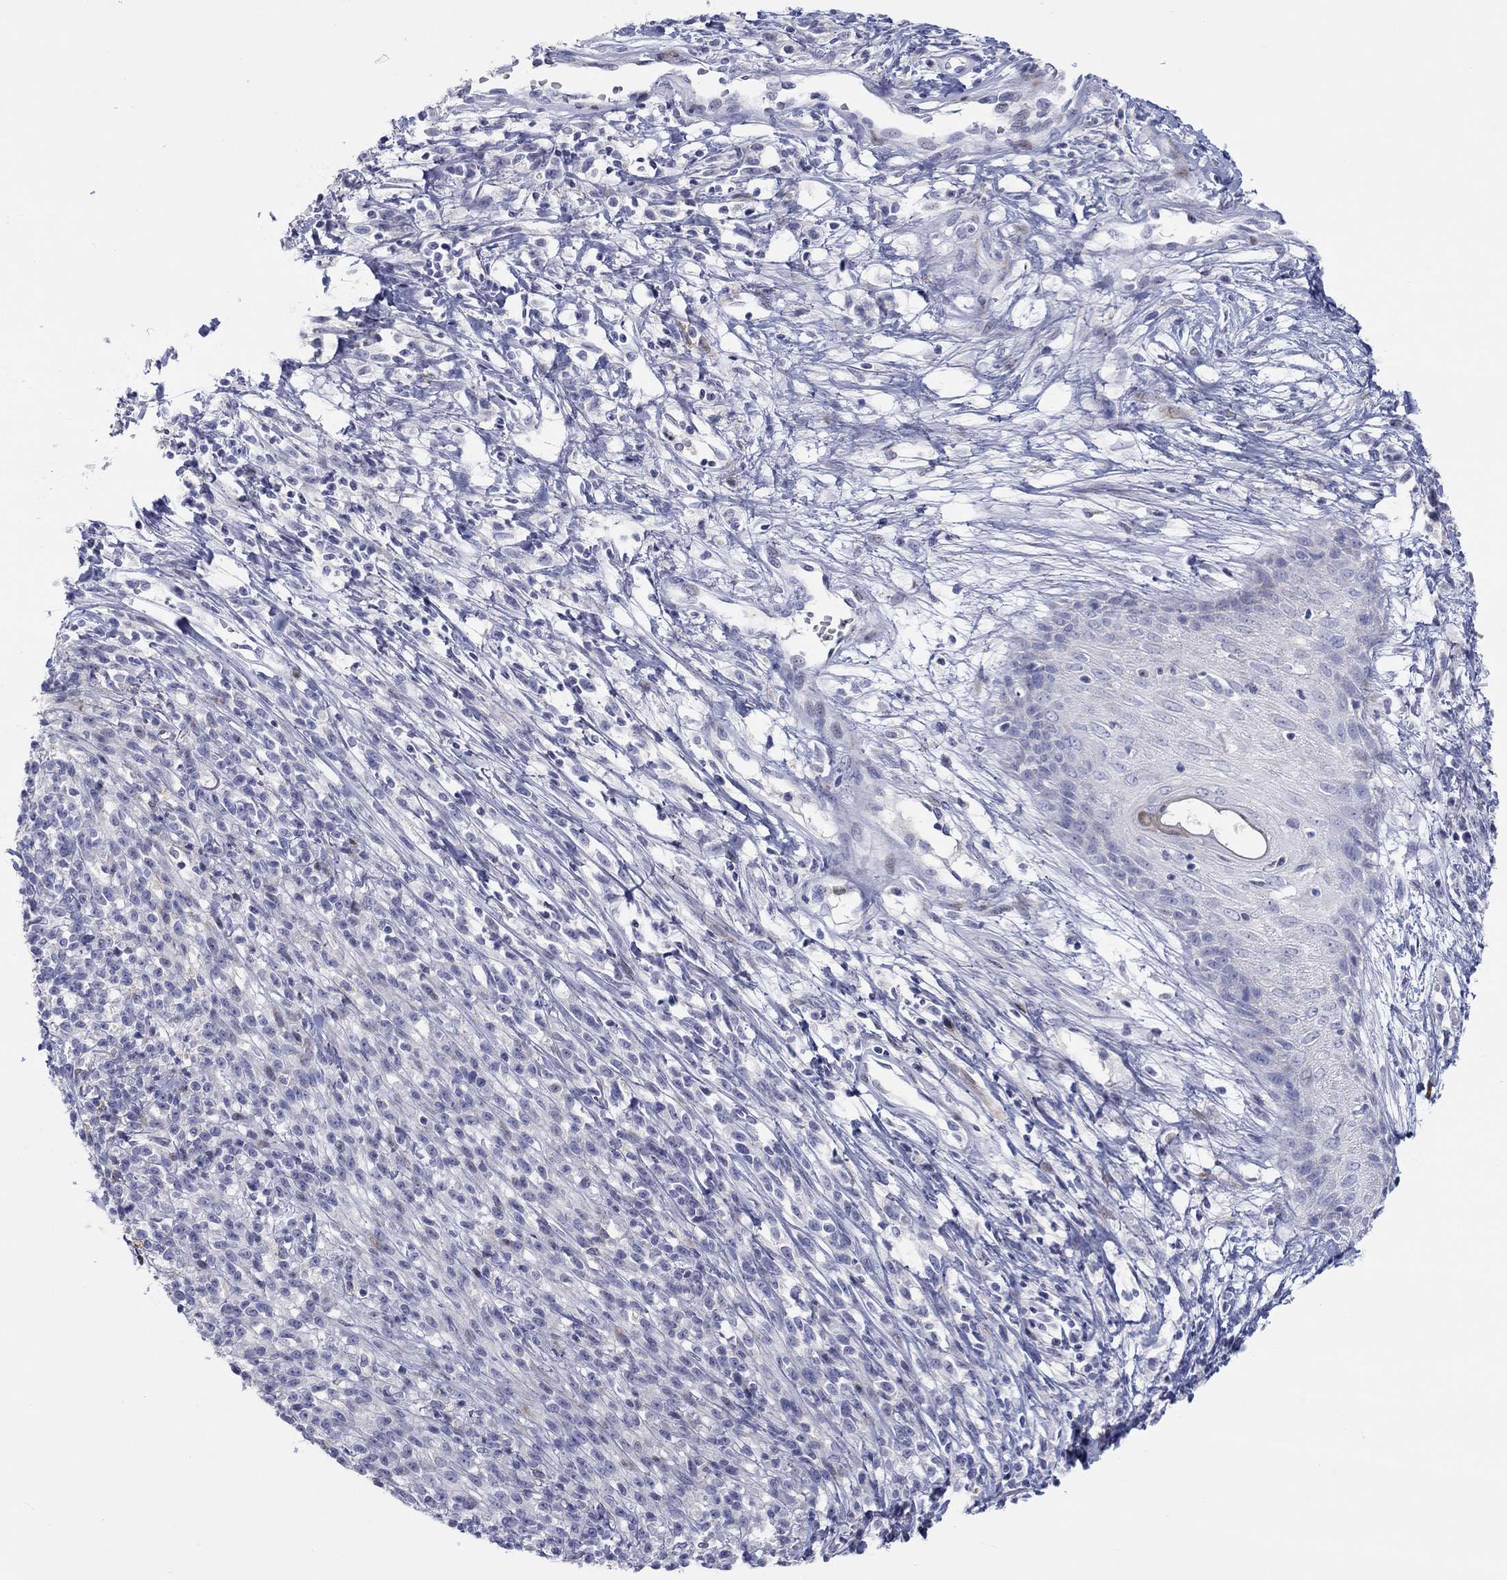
{"staining": {"intensity": "negative", "quantity": "none", "location": "none"}, "tissue": "melanoma", "cell_type": "Tumor cells", "image_type": "cancer", "snomed": [{"axis": "morphology", "description": "Malignant melanoma, NOS"}, {"axis": "topography", "description": "Skin"}, {"axis": "topography", "description": "Skin of trunk"}], "caption": "Immunohistochemistry of human malignant melanoma exhibits no expression in tumor cells.", "gene": "ARHGAP36", "patient": {"sex": "male", "age": 74}}